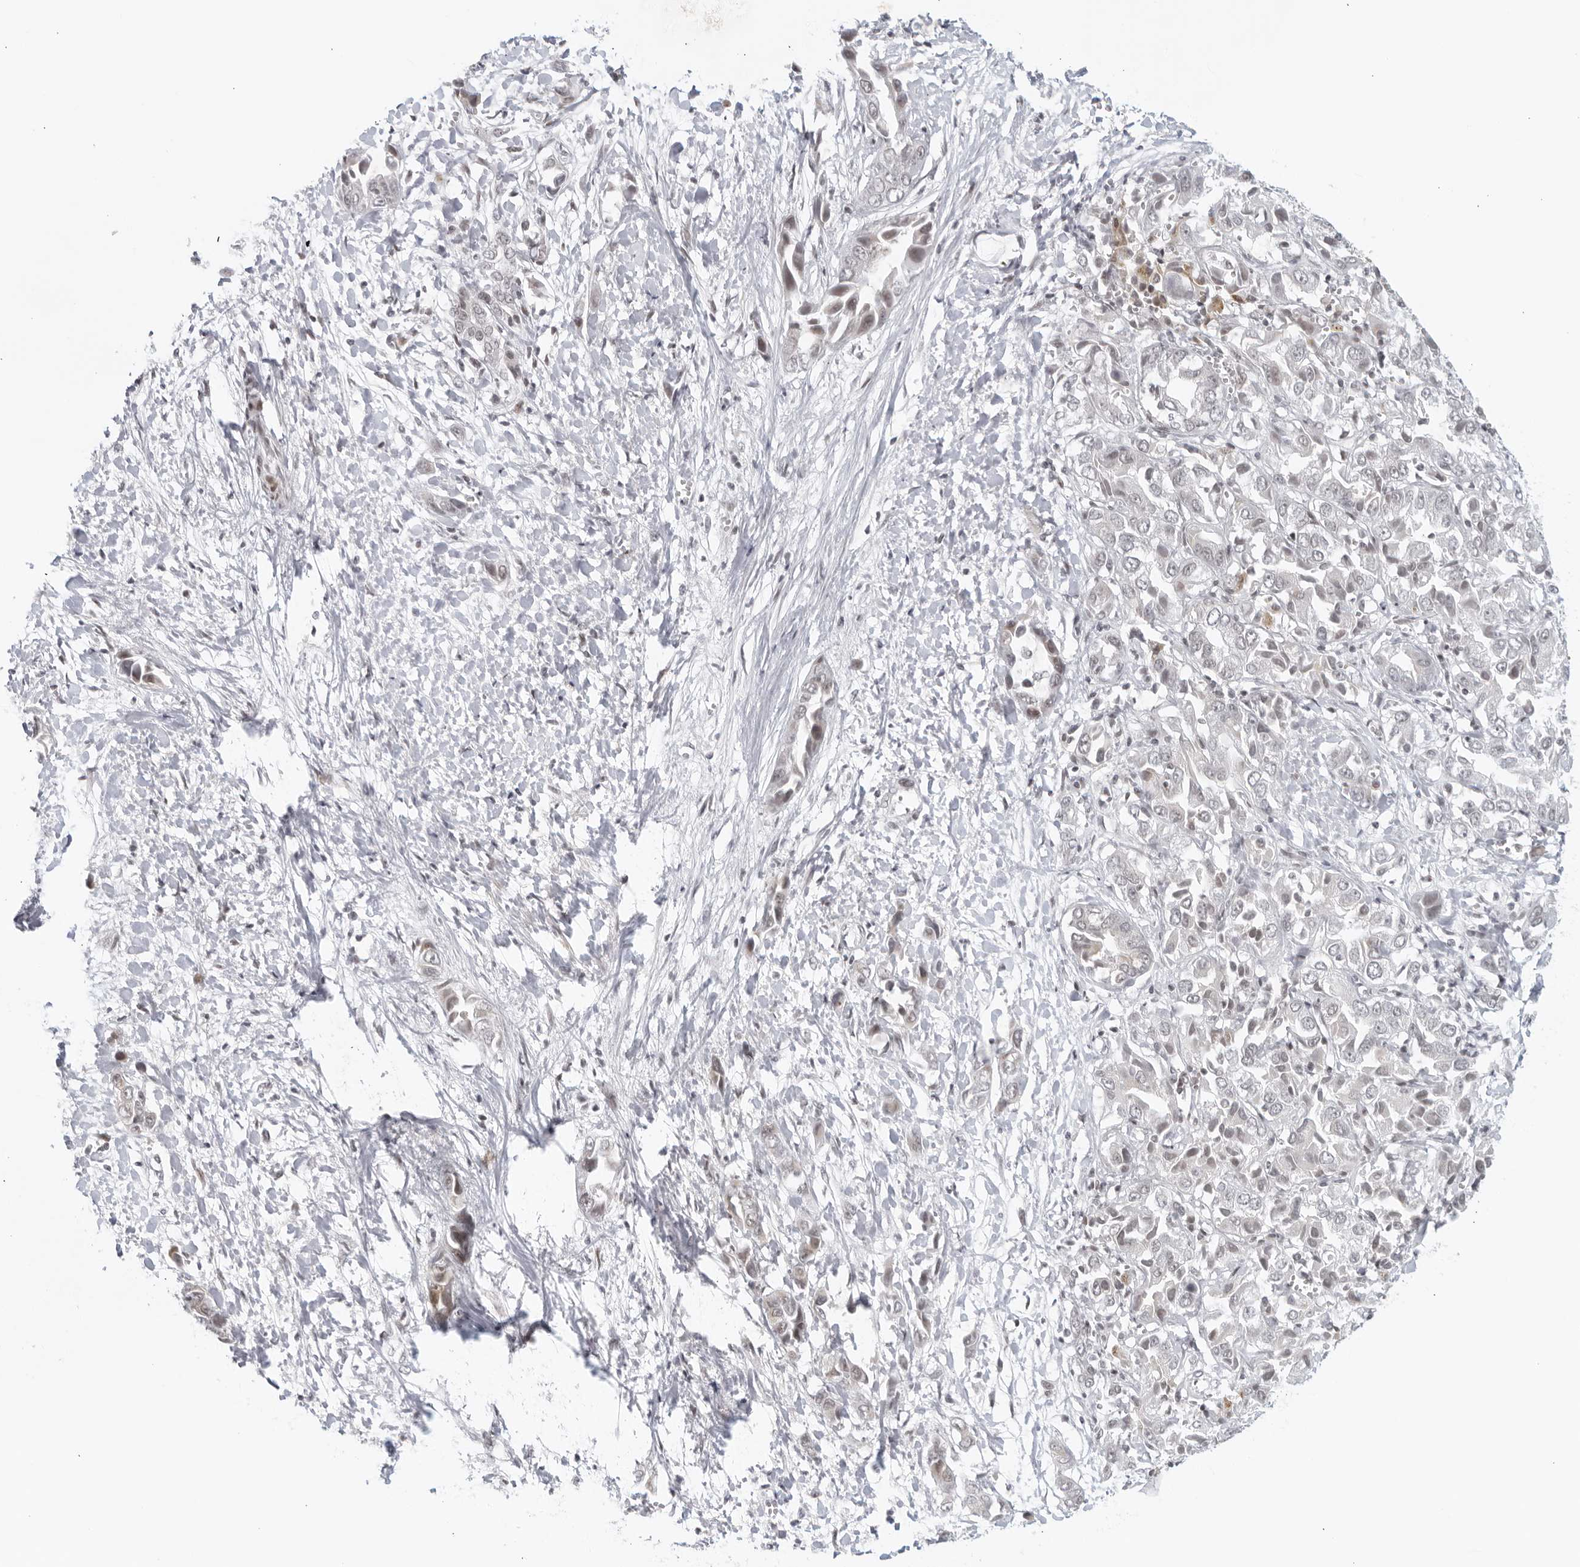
{"staining": {"intensity": "negative", "quantity": "none", "location": "none"}, "tissue": "liver cancer", "cell_type": "Tumor cells", "image_type": "cancer", "snomed": [{"axis": "morphology", "description": "Cholangiocarcinoma"}, {"axis": "topography", "description": "Liver"}], "caption": "The photomicrograph shows no significant expression in tumor cells of liver cancer.", "gene": "RAB11FIP3", "patient": {"sex": "female", "age": 52}}